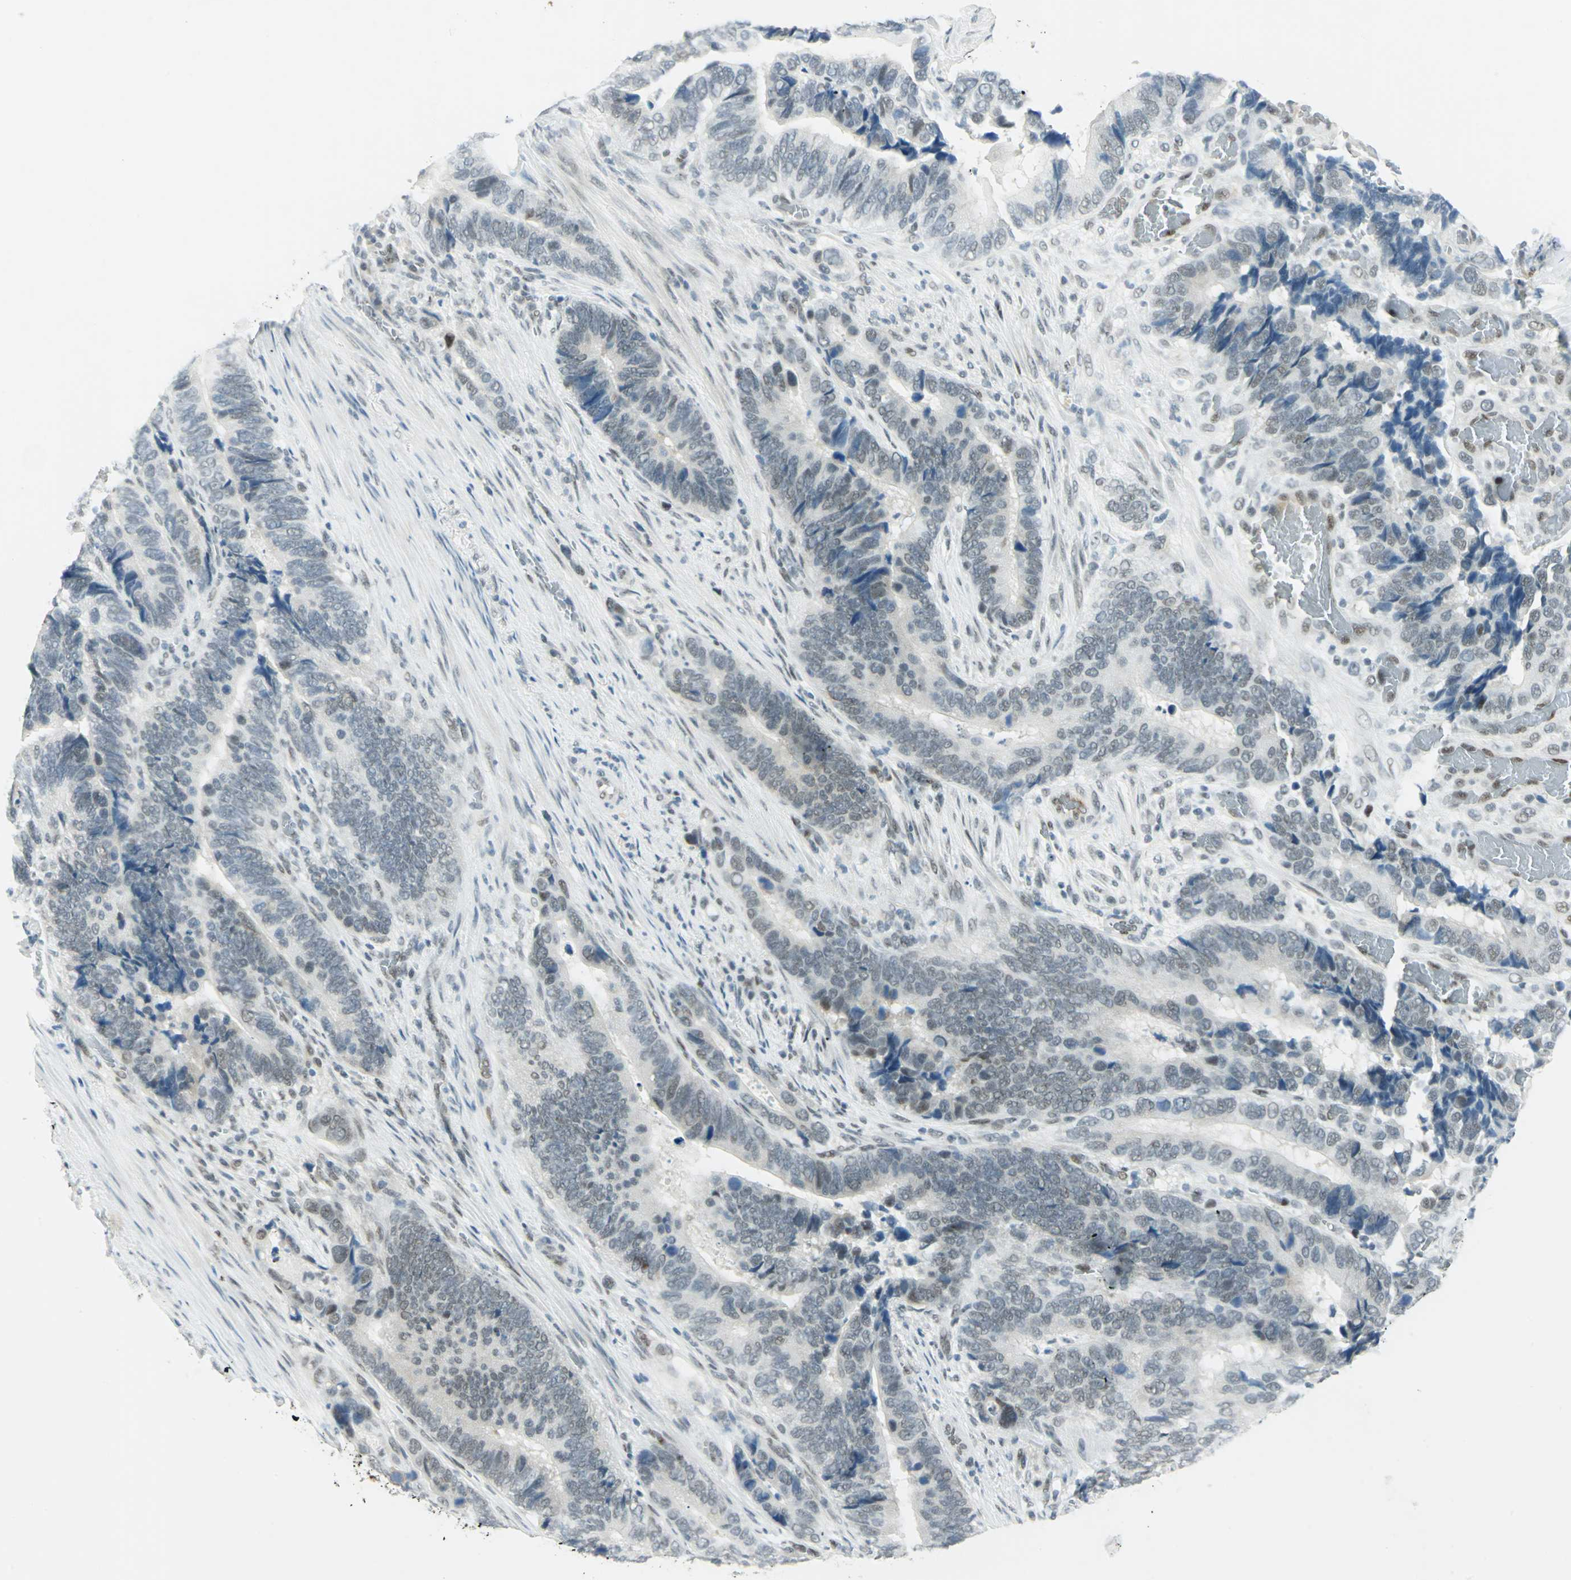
{"staining": {"intensity": "weak", "quantity": "<25%", "location": "nuclear"}, "tissue": "colorectal cancer", "cell_type": "Tumor cells", "image_type": "cancer", "snomed": [{"axis": "morphology", "description": "Adenocarcinoma, NOS"}, {"axis": "topography", "description": "Colon"}], "caption": "Colorectal adenocarcinoma stained for a protein using immunohistochemistry (IHC) reveals no expression tumor cells.", "gene": "MTMR10", "patient": {"sex": "male", "age": 72}}